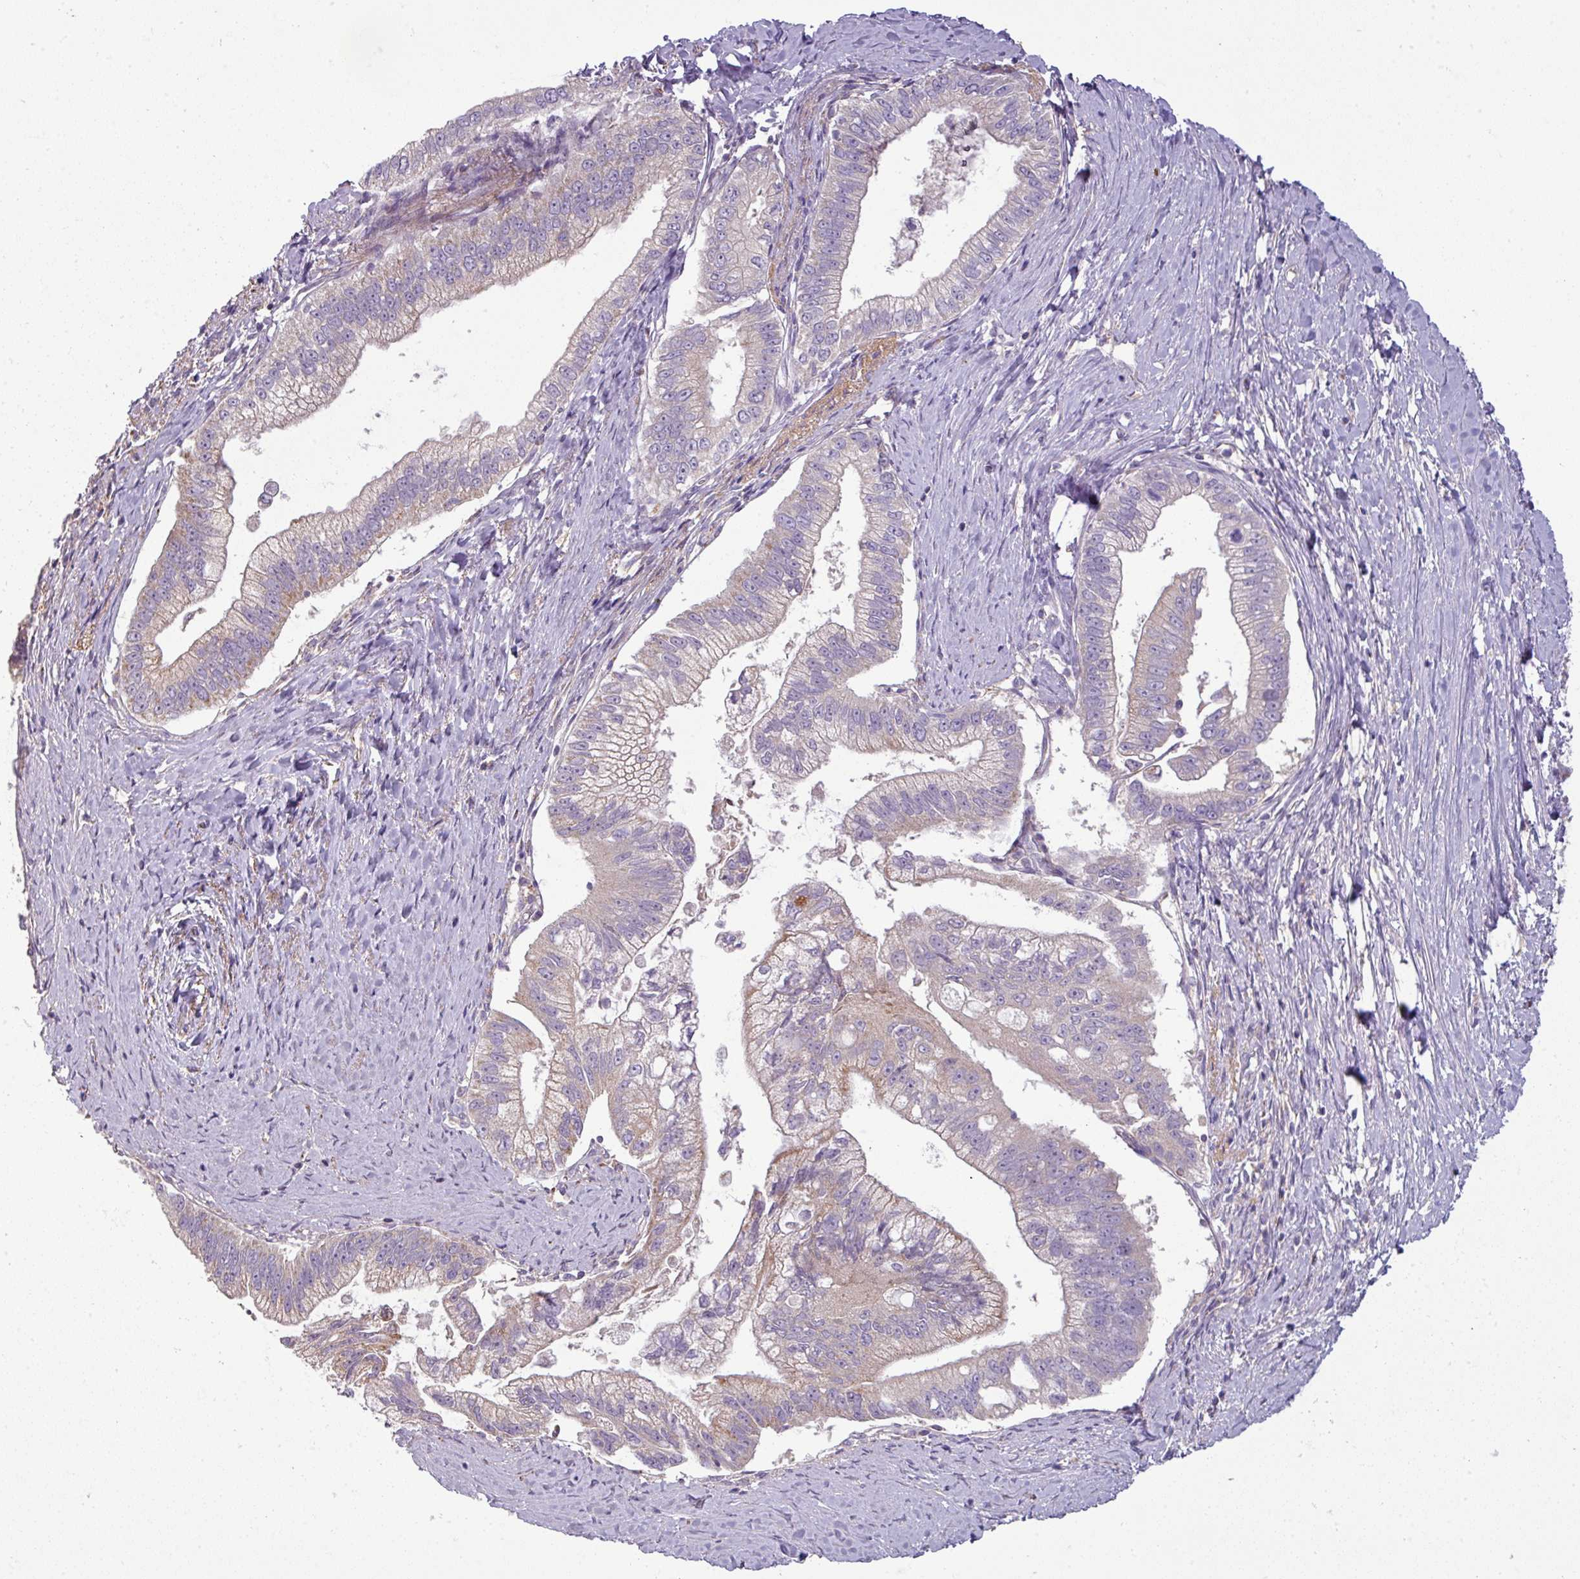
{"staining": {"intensity": "weak", "quantity": "25%-75%", "location": "cytoplasmic/membranous"}, "tissue": "pancreatic cancer", "cell_type": "Tumor cells", "image_type": "cancer", "snomed": [{"axis": "morphology", "description": "Adenocarcinoma, NOS"}, {"axis": "topography", "description": "Pancreas"}], "caption": "Human pancreatic cancer stained with a protein marker demonstrates weak staining in tumor cells.", "gene": "PNMA6A", "patient": {"sex": "male", "age": 70}}